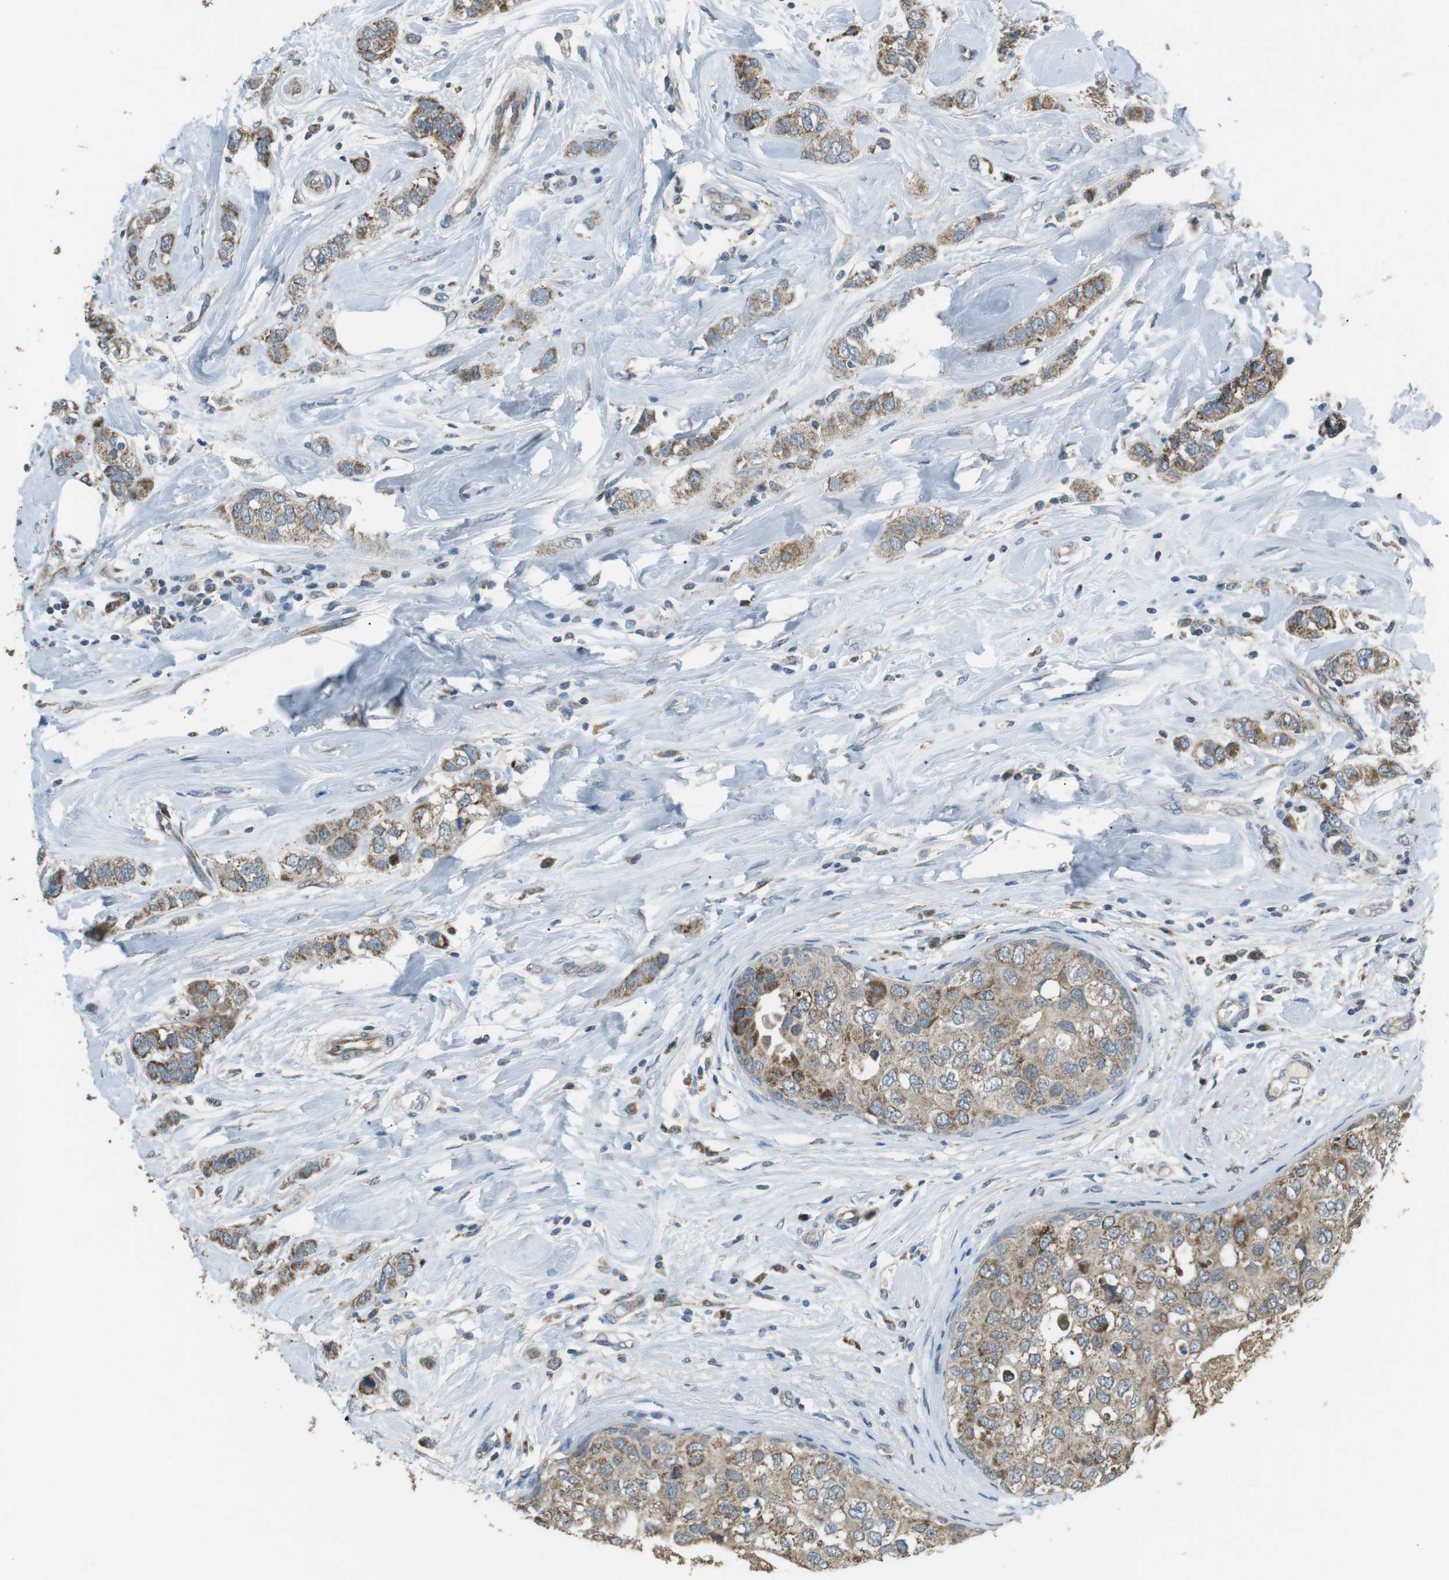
{"staining": {"intensity": "moderate", "quantity": ">75%", "location": "cytoplasmic/membranous"}, "tissue": "breast cancer", "cell_type": "Tumor cells", "image_type": "cancer", "snomed": [{"axis": "morphology", "description": "Duct carcinoma"}, {"axis": "topography", "description": "Breast"}], "caption": "Approximately >75% of tumor cells in human breast cancer exhibit moderate cytoplasmic/membranous protein staining as visualized by brown immunohistochemical staining.", "gene": "BACE1", "patient": {"sex": "female", "age": 50}}